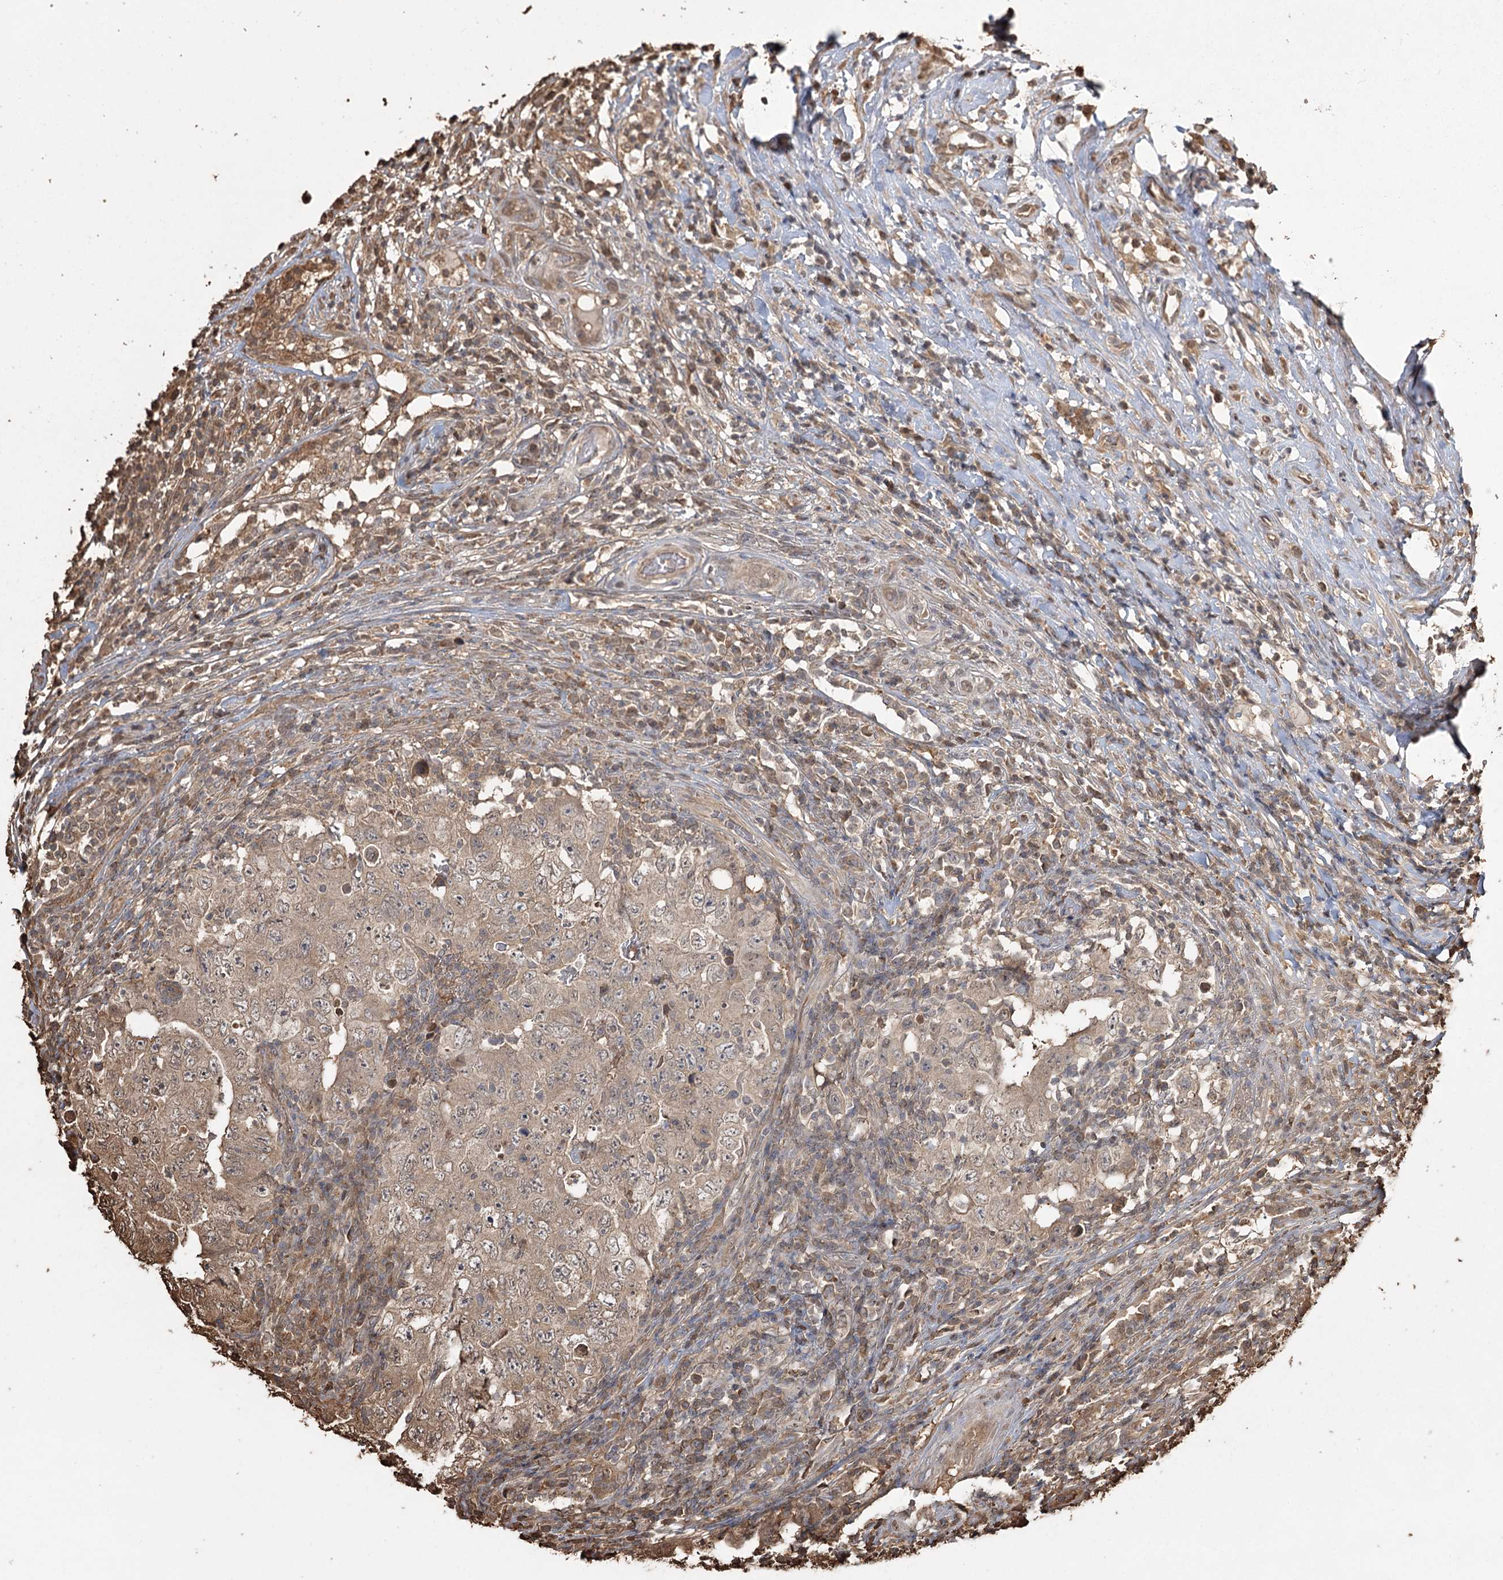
{"staining": {"intensity": "weak", "quantity": "25%-75%", "location": "cytoplasmic/membranous"}, "tissue": "testis cancer", "cell_type": "Tumor cells", "image_type": "cancer", "snomed": [{"axis": "morphology", "description": "Carcinoma, Embryonal, NOS"}, {"axis": "topography", "description": "Testis"}], "caption": "Testis cancer (embryonal carcinoma) was stained to show a protein in brown. There is low levels of weak cytoplasmic/membranous positivity in about 25%-75% of tumor cells. (DAB (3,3'-diaminobenzidine) IHC, brown staining for protein, blue staining for nuclei).", "gene": "PLCH1", "patient": {"sex": "male", "age": 26}}